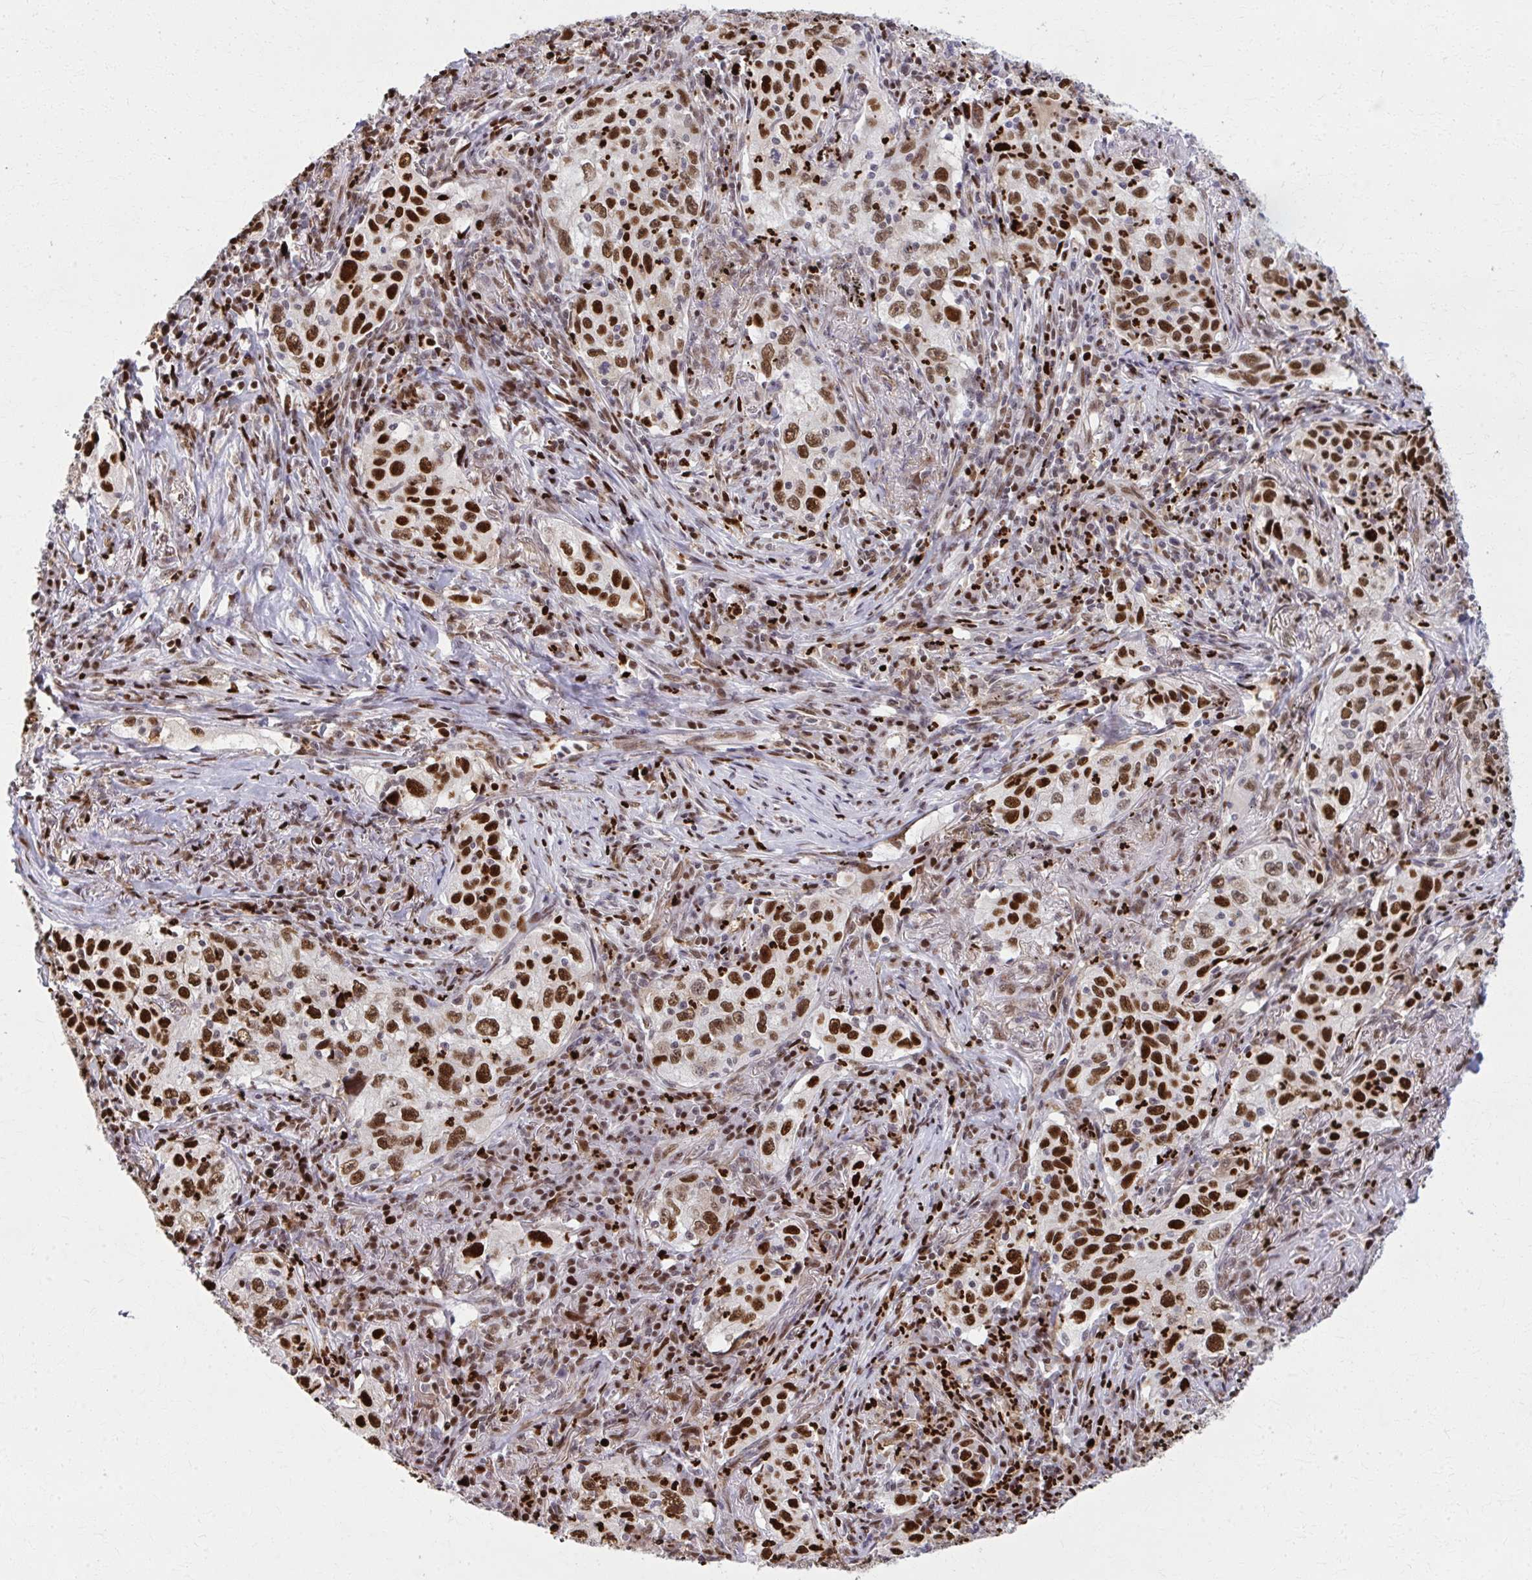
{"staining": {"intensity": "strong", "quantity": ">75%", "location": "nuclear"}, "tissue": "lung cancer", "cell_type": "Tumor cells", "image_type": "cancer", "snomed": [{"axis": "morphology", "description": "Squamous cell carcinoma, NOS"}, {"axis": "topography", "description": "Lung"}], "caption": "The photomicrograph shows staining of lung squamous cell carcinoma, revealing strong nuclear protein staining (brown color) within tumor cells. (DAB (3,3'-diaminobenzidine) = brown stain, brightfield microscopy at high magnification).", "gene": "ZNF559", "patient": {"sex": "male", "age": 71}}